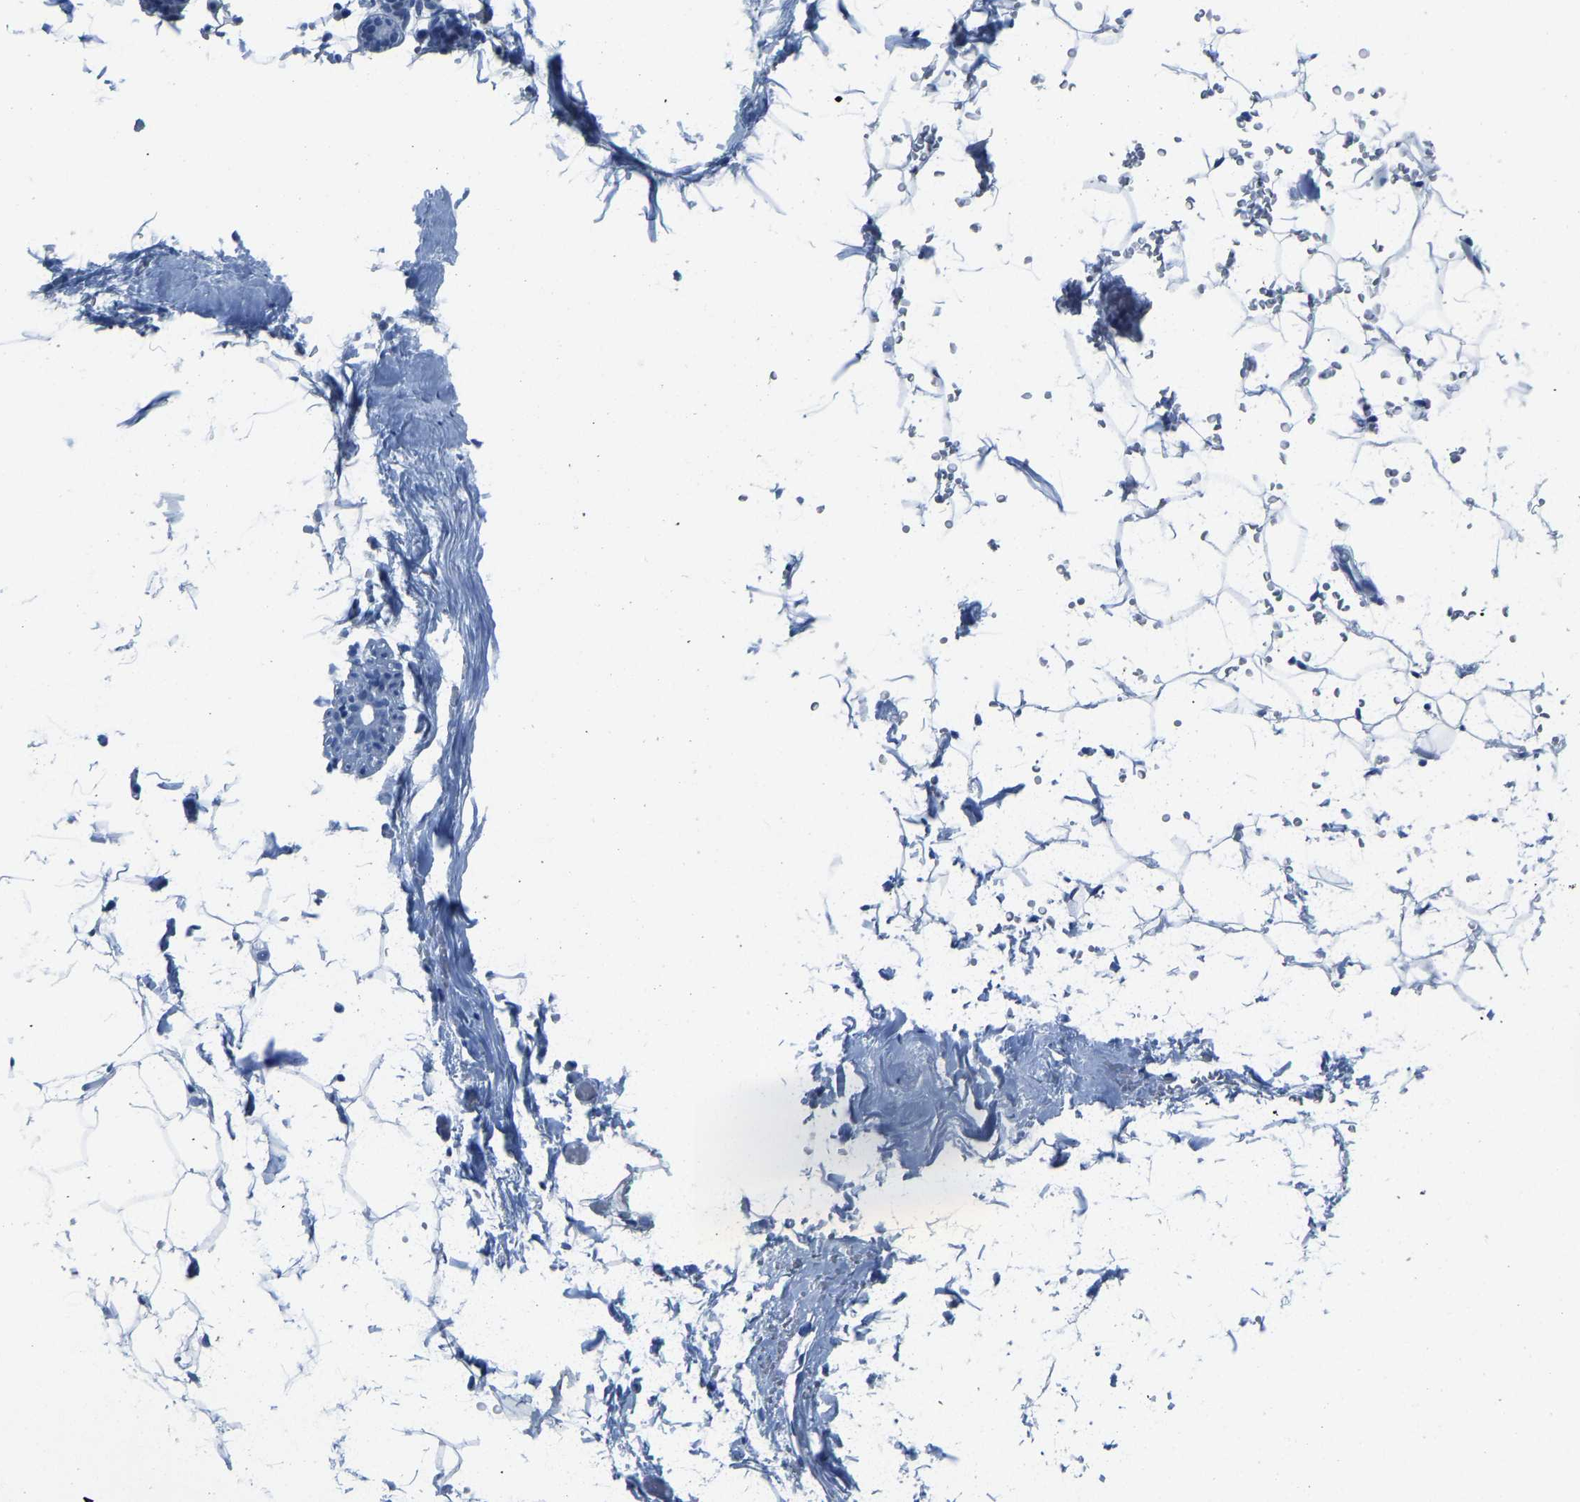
{"staining": {"intensity": "negative", "quantity": "none", "location": "none"}, "tissue": "adipose tissue", "cell_type": "Adipocytes", "image_type": "normal", "snomed": [{"axis": "morphology", "description": "Normal tissue, NOS"}, {"axis": "topography", "description": "Breast"}, {"axis": "topography", "description": "Soft tissue"}], "caption": "The immunohistochemistry (IHC) micrograph has no significant expression in adipocytes of adipose tissue. (Brightfield microscopy of DAB IHC at high magnification).", "gene": "SERPINB3", "patient": {"sex": "female", "age": 75}}